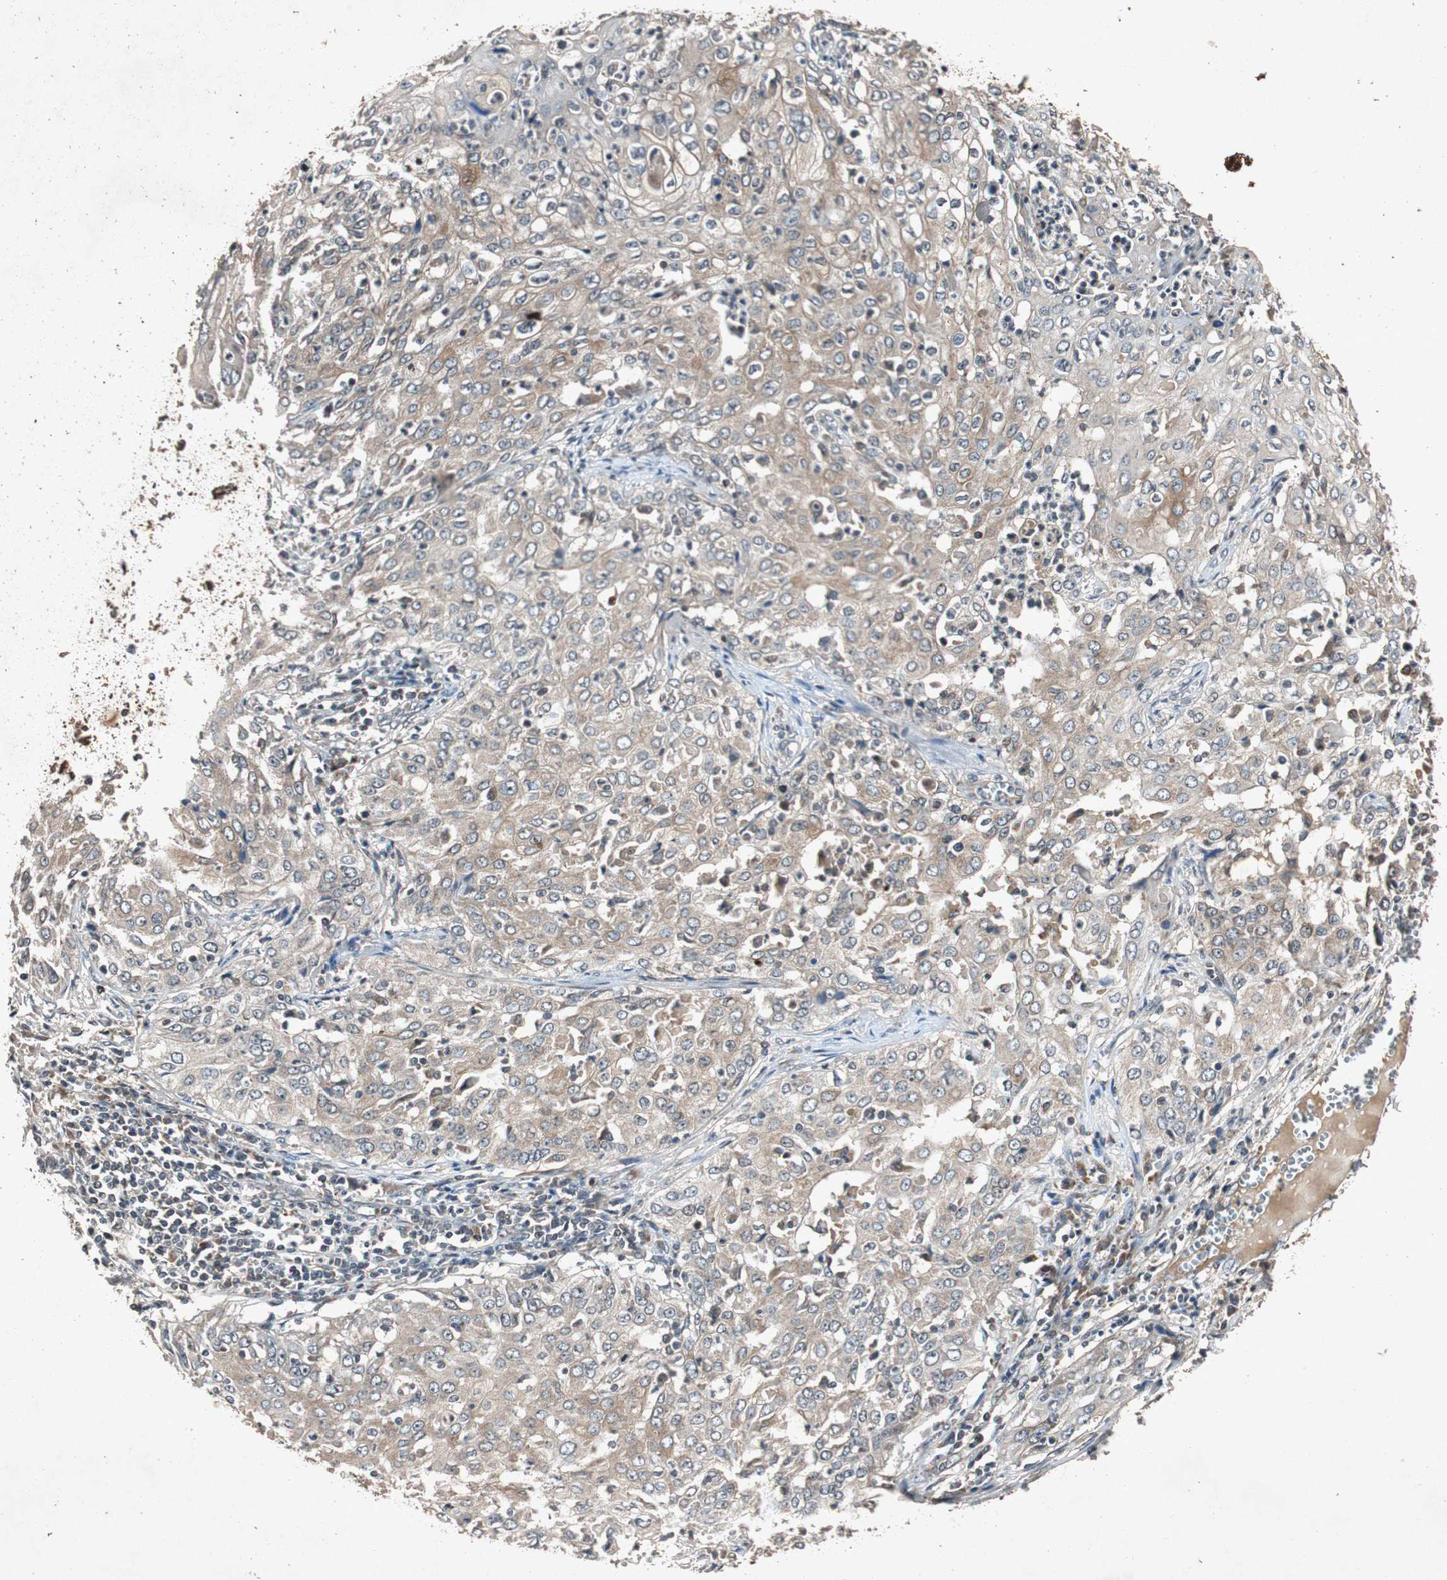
{"staining": {"intensity": "weak", "quantity": ">75%", "location": "cytoplasmic/membranous"}, "tissue": "cervical cancer", "cell_type": "Tumor cells", "image_type": "cancer", "snomed": [{"axis": "morphology", "description": "Squamous cell carcinoma, NOS"}, {"axis": "topography", "description": "Cervix"}], "caption": "Immunohistochemical staining of human cervical squamous cell carcinoma displays low levels of weak cytoplasmic/membranous positivity in about >75% of tumor cells.", "gene": "SLIT2", "patient": {"sex": "female", "age": 39}}